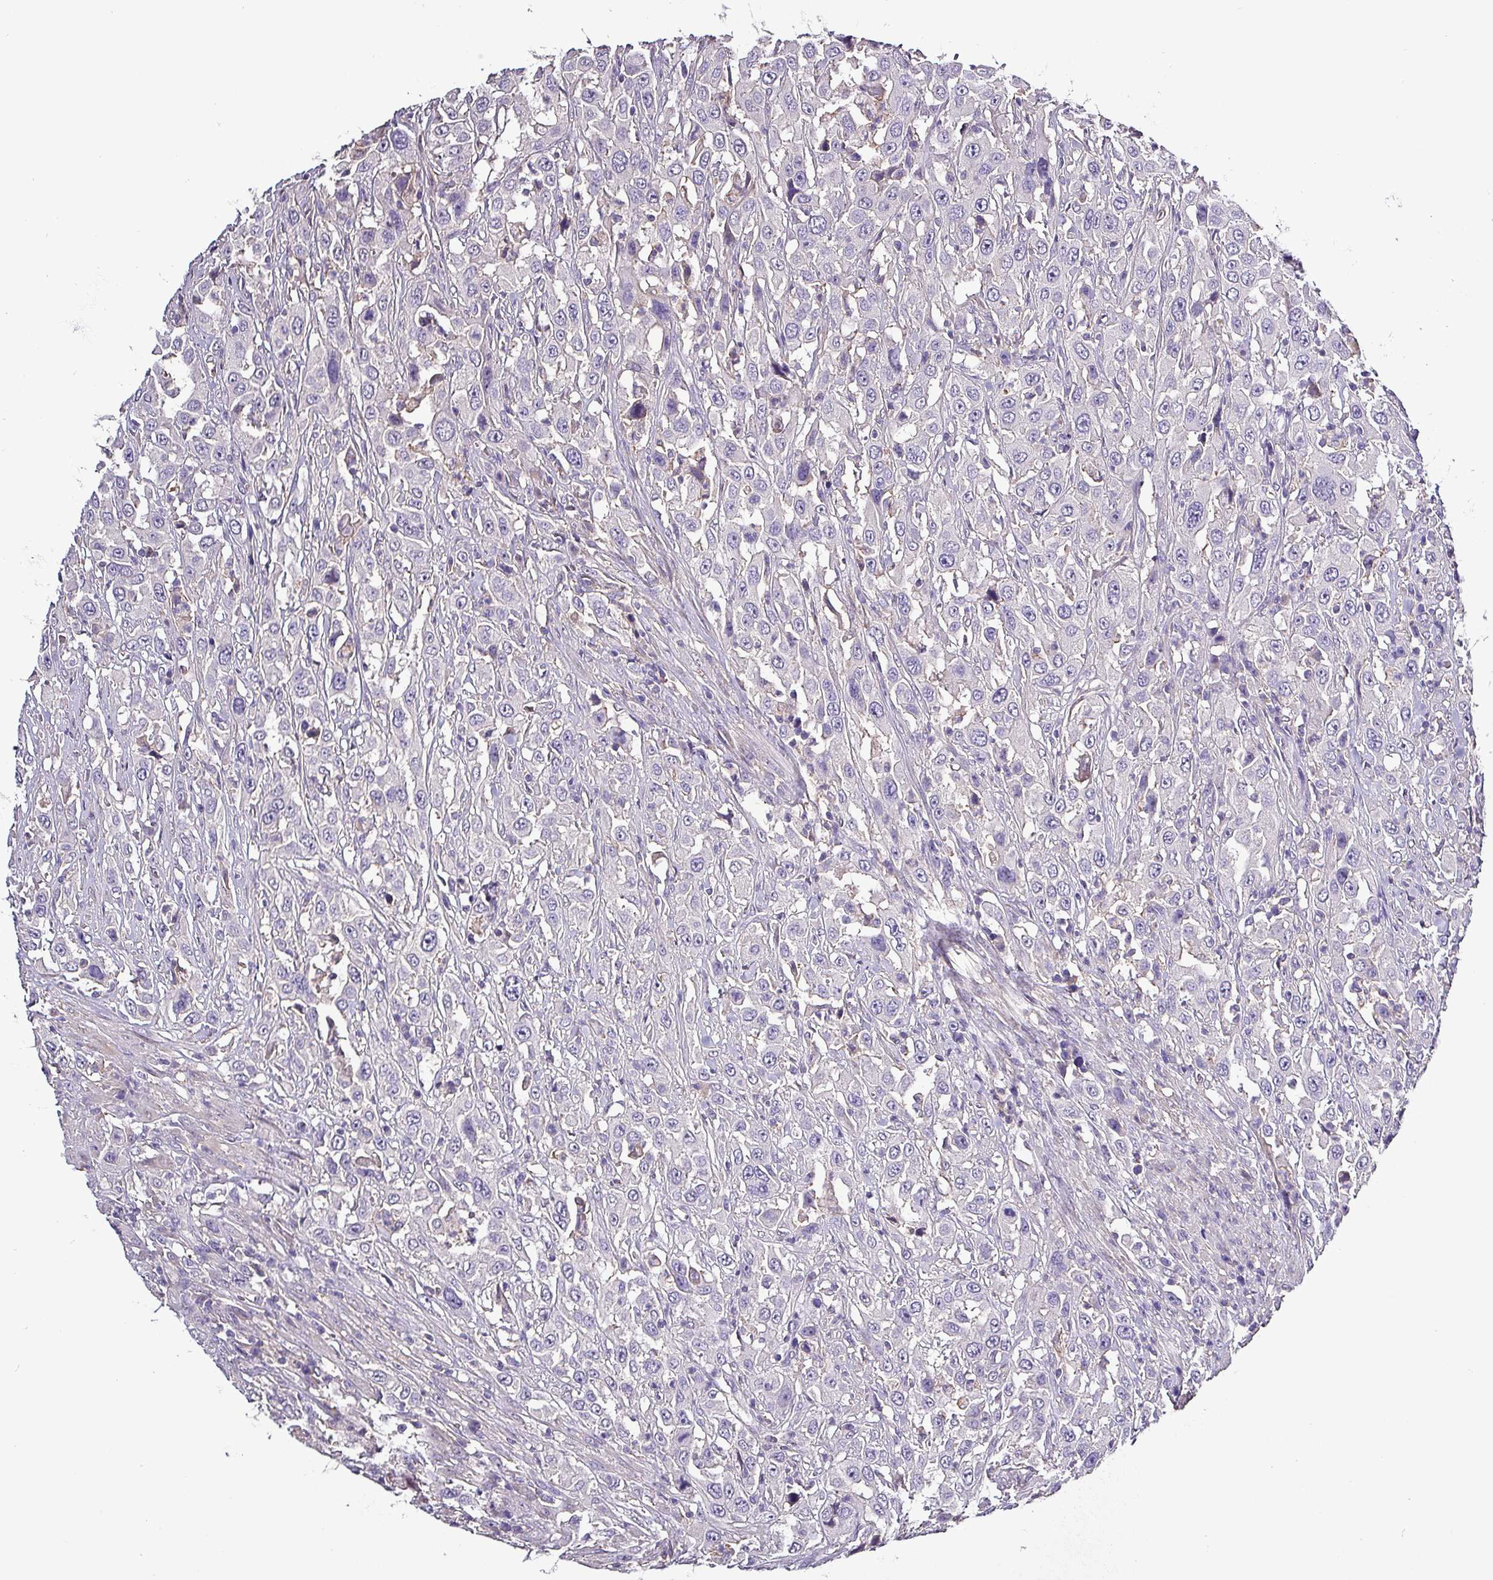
{"staining": {"intensity": "negative", "quantity": "none", "location": "none"}, "tissue": "urothelial cancer", "cell_type": "Tumor cells", "image_type": "cancer", "snomed": [{"axis": "morphology", "description": "Urothelial carcinoma, High grade"}, {"axis": "topography", "description": "Urinary bladder"}], "caption": "The IHC histopathology image has no significant positivity in tumor cells of urothelial cancer tissue. (DAB (3,3'-diaminobenzidine) immunohistochemistry visualized using brightfield microscopy, high magnification).", "gene": "HTRA4", "patient": {"sex": "male", "age": 61}}